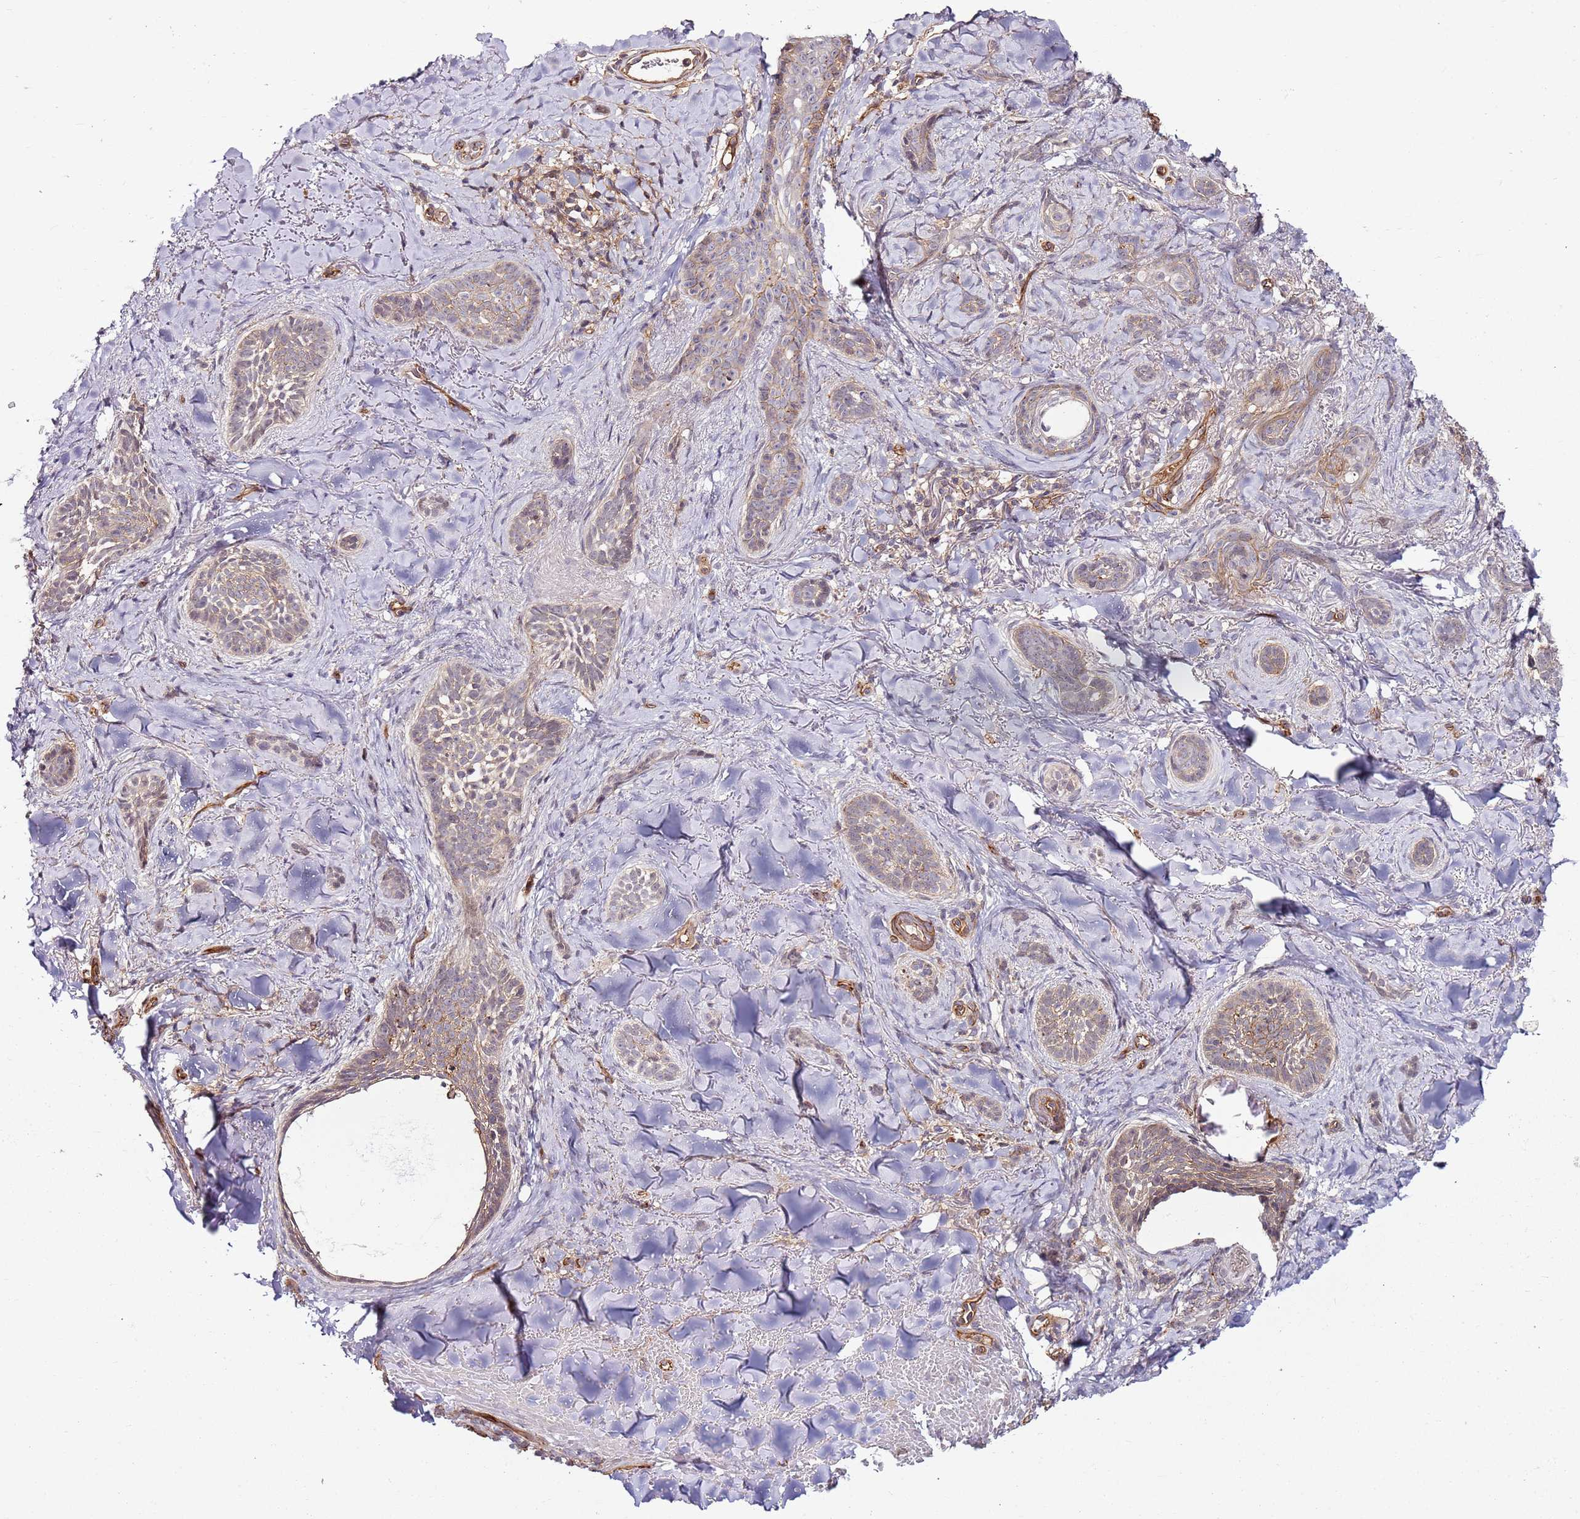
{"staining": {"intensity": "weak", "quantity": "<25%", "location": "cytoplasmic/membranous"}, "tissue": "skin cancer", "cell_type": "Tumor cells", "image_type": "cancer", "snomed": [{"axis": "morphology", "description": "Basal cell carcinoma"}, {"axis": "topography", "description": "Skin"}], "caption": "Immunohistochemical staining of skin cancer displays no significant staining in tumor cells.", "gene": "CCNYL1", "patient": {"sex": "female", "age": 55}}